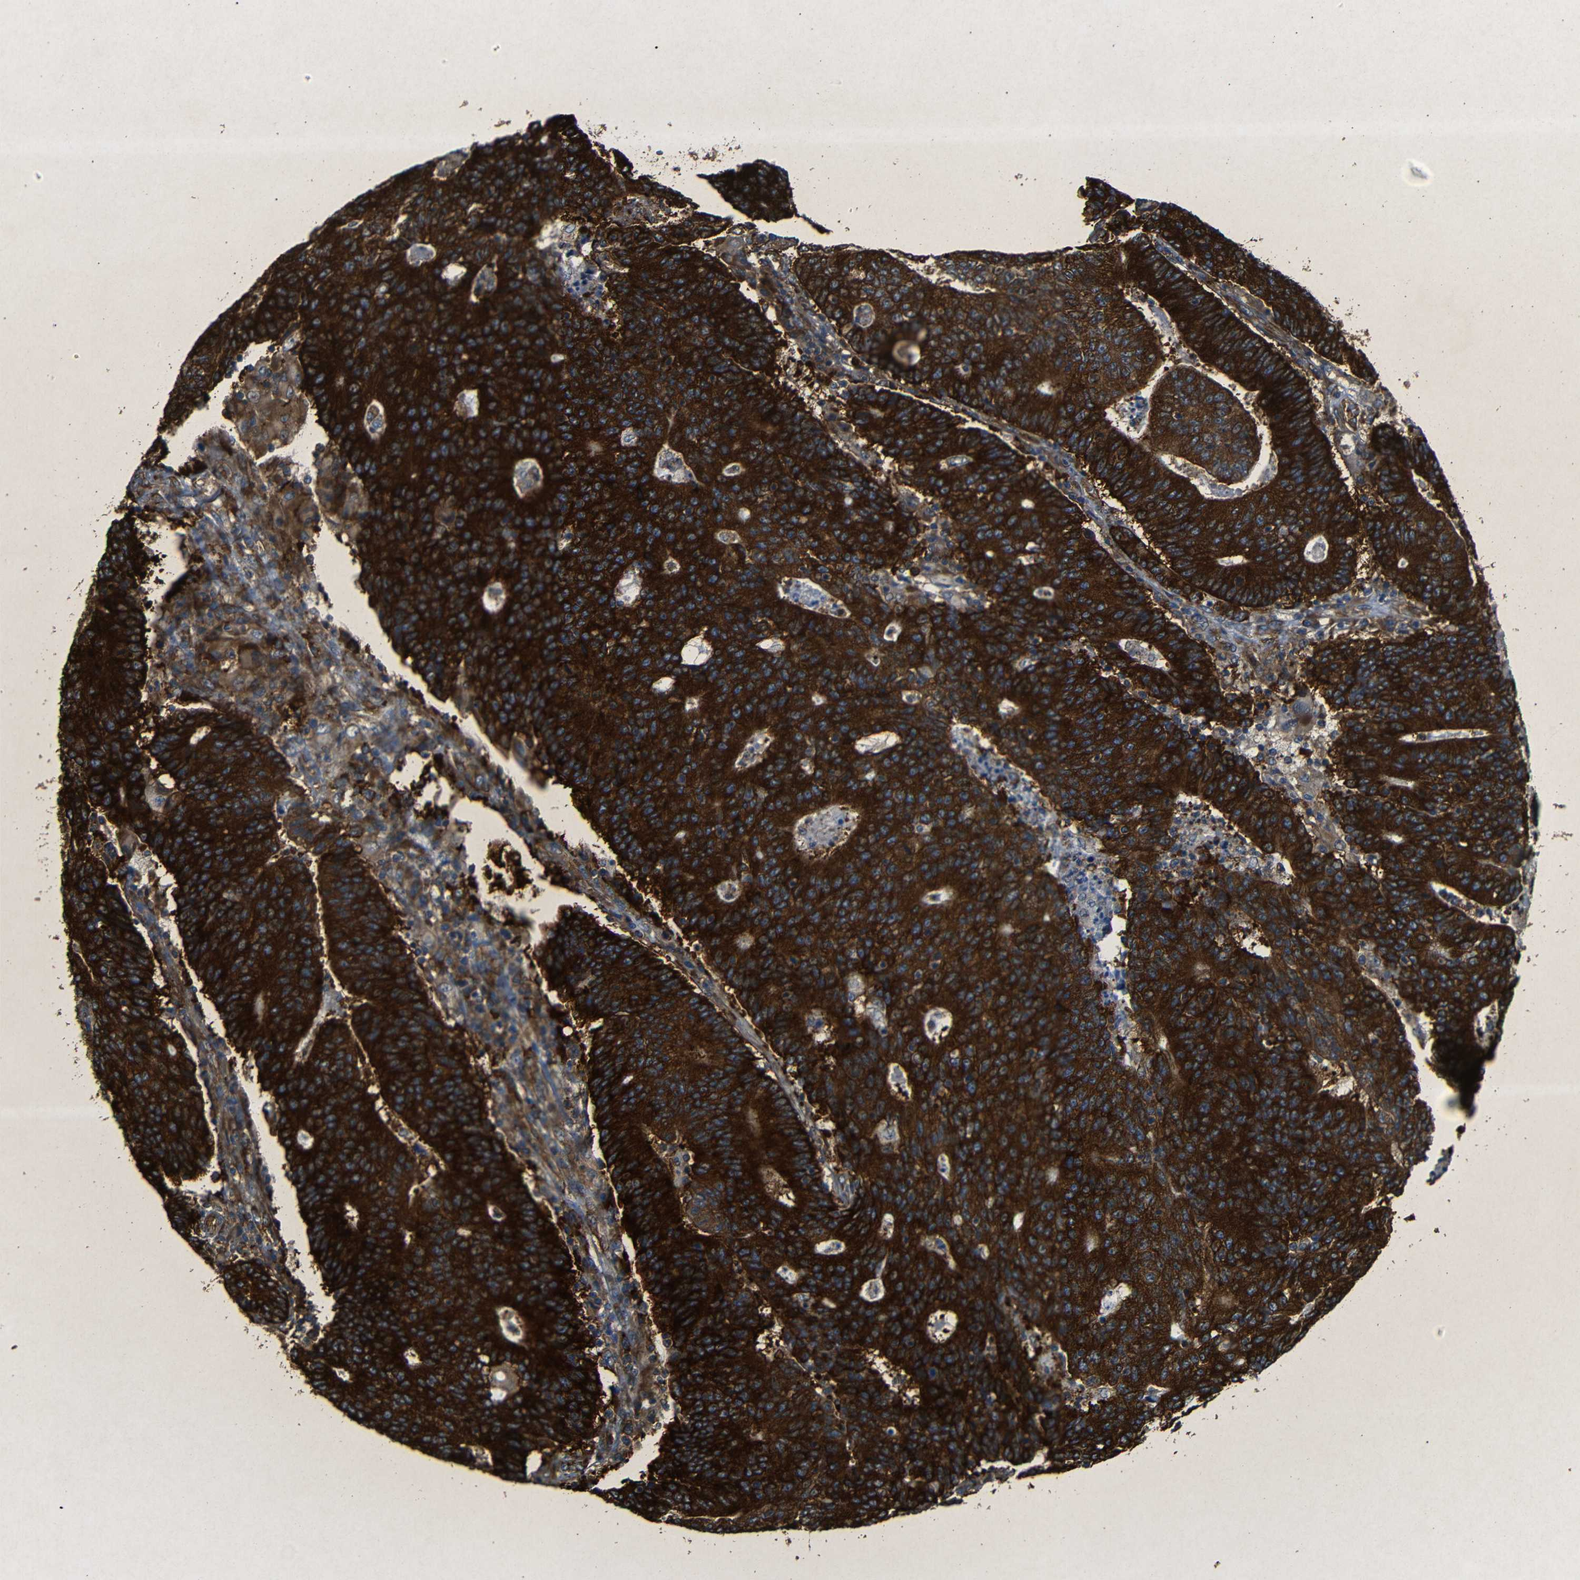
{"staining": {"intensity": "strong", "quantity": ">75%", "location": "cytoplasmic/membranous"}, "tissue": "colorectal cancer", "cell_type": "Tumor cells", "image_type": "cancer", "snomed": [{"axis": "morphology", "description": "Normal tissue, NOS"}, {"axis": "morphology", "description": "Adenocarcinoma, NOS"}, {"axis": "topography", "description": "Colon"}], "caption": "Colorectal cancer (adenocarcinoma) was stained to show a protein in brown. There is high levels of strong cytoplasmic/membranous expression in about >75% of tumor cells. (Stains: DAB in brown, nuclei in blue, Microscopy: brightfield microscopy at high magnification).", "gene": "BTF3", "patient": {"sex": "female", "age": 75}}